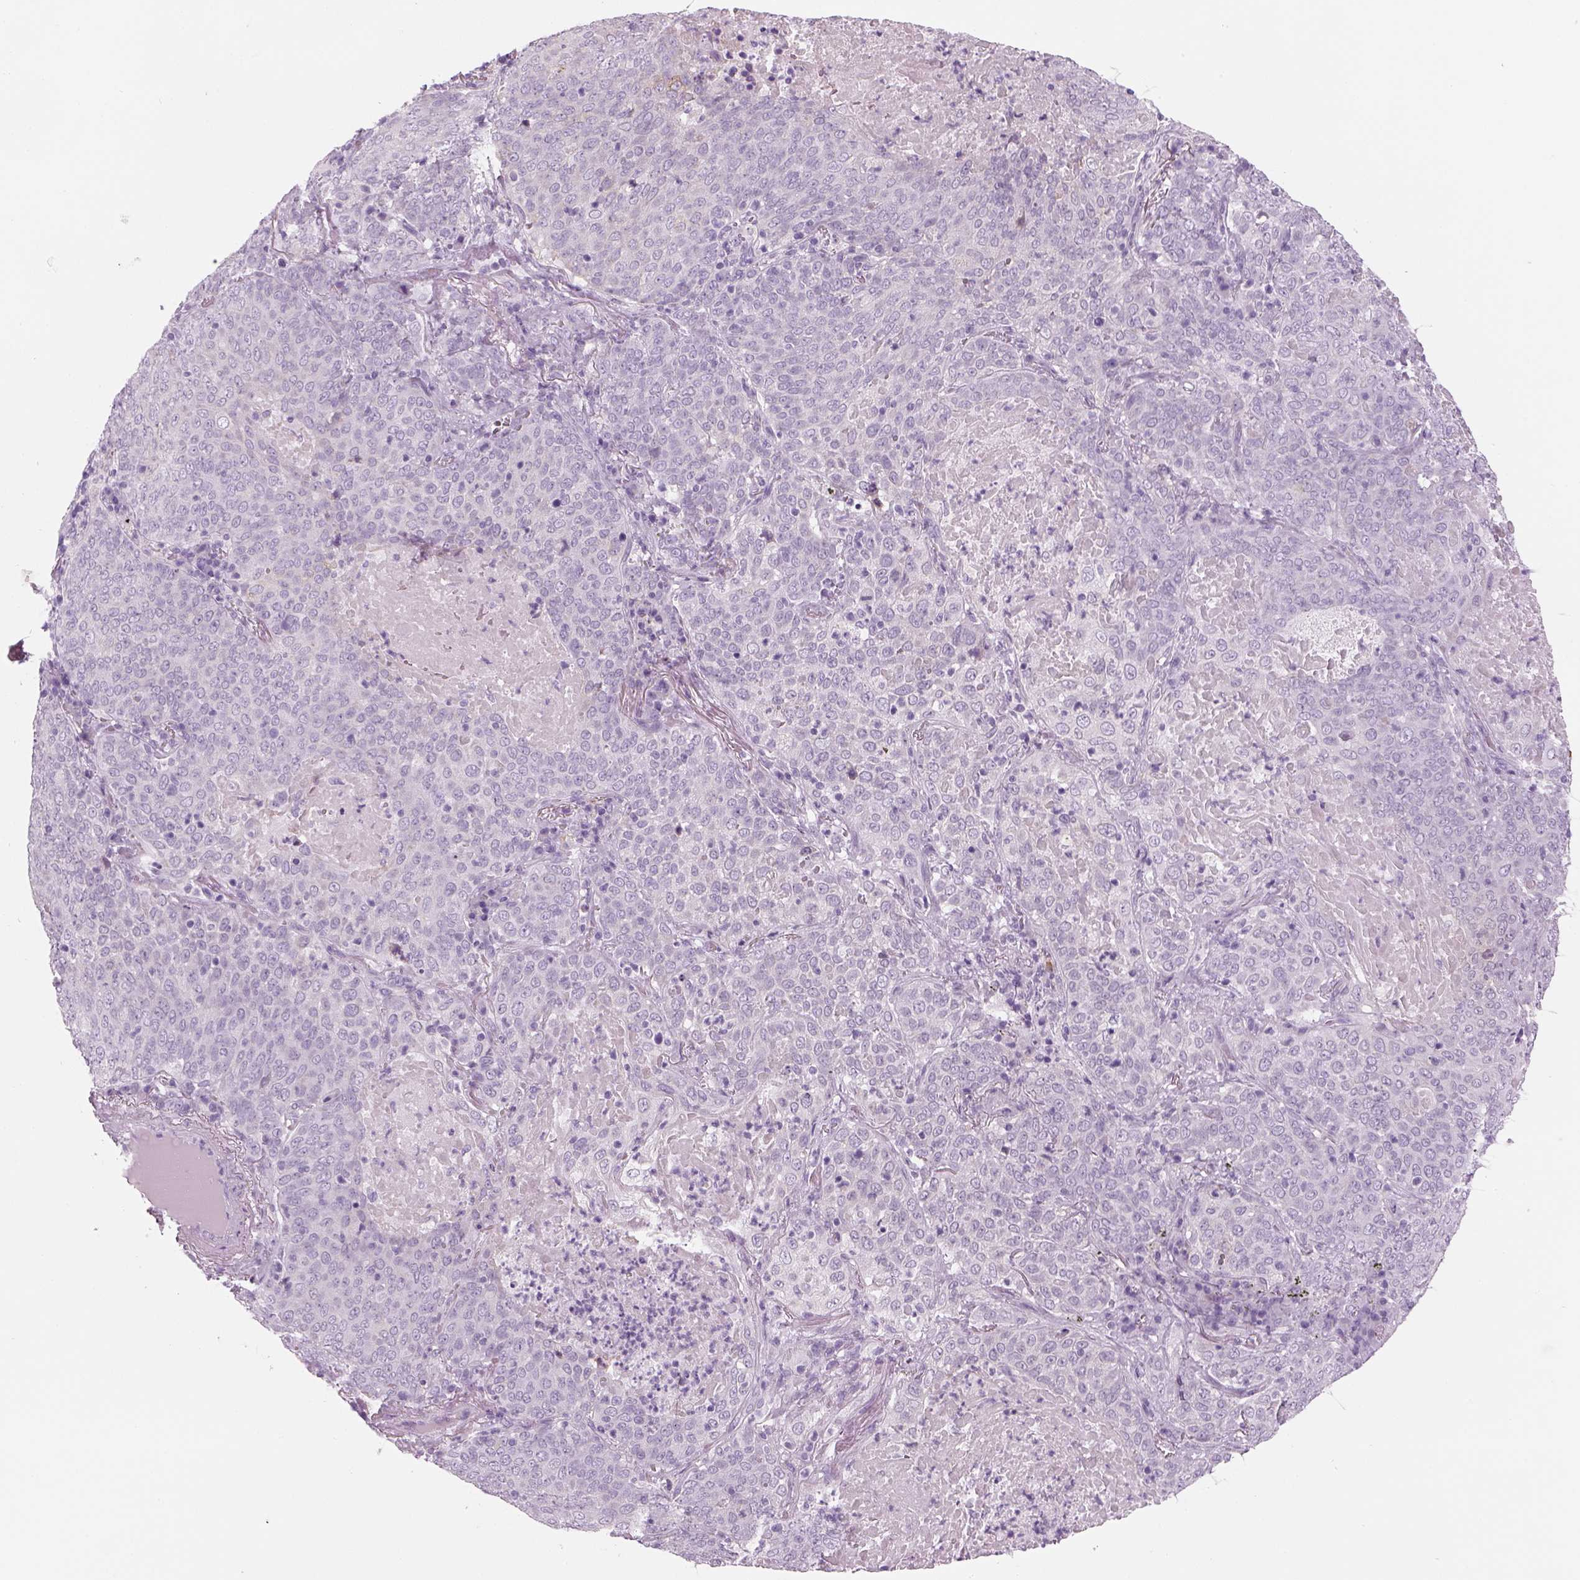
{"staining": {"intensity": "negative", "quantity": "none", "location": "none"}, "tissue": "lung cancer", "cell_type": "Tumor cells", "image_type": "cancer", "snomed": [{"axis": "morphology", "description": "Squamous cell carcinoma, NOS"}, {"axis": "topography", "description": "Lung"}], "caption": "An IHC image of lung cancer (squamous cell carcinoma) is shown. There is no staining in tumor cells of lung cancer (squamous cell carcinoma). The staining is performed using DAB brown chromogen with nuclei counter-stained in using hematoxylin.", "gene": "KCNMB4", "patient": {"sex": "male", "age": 82}}